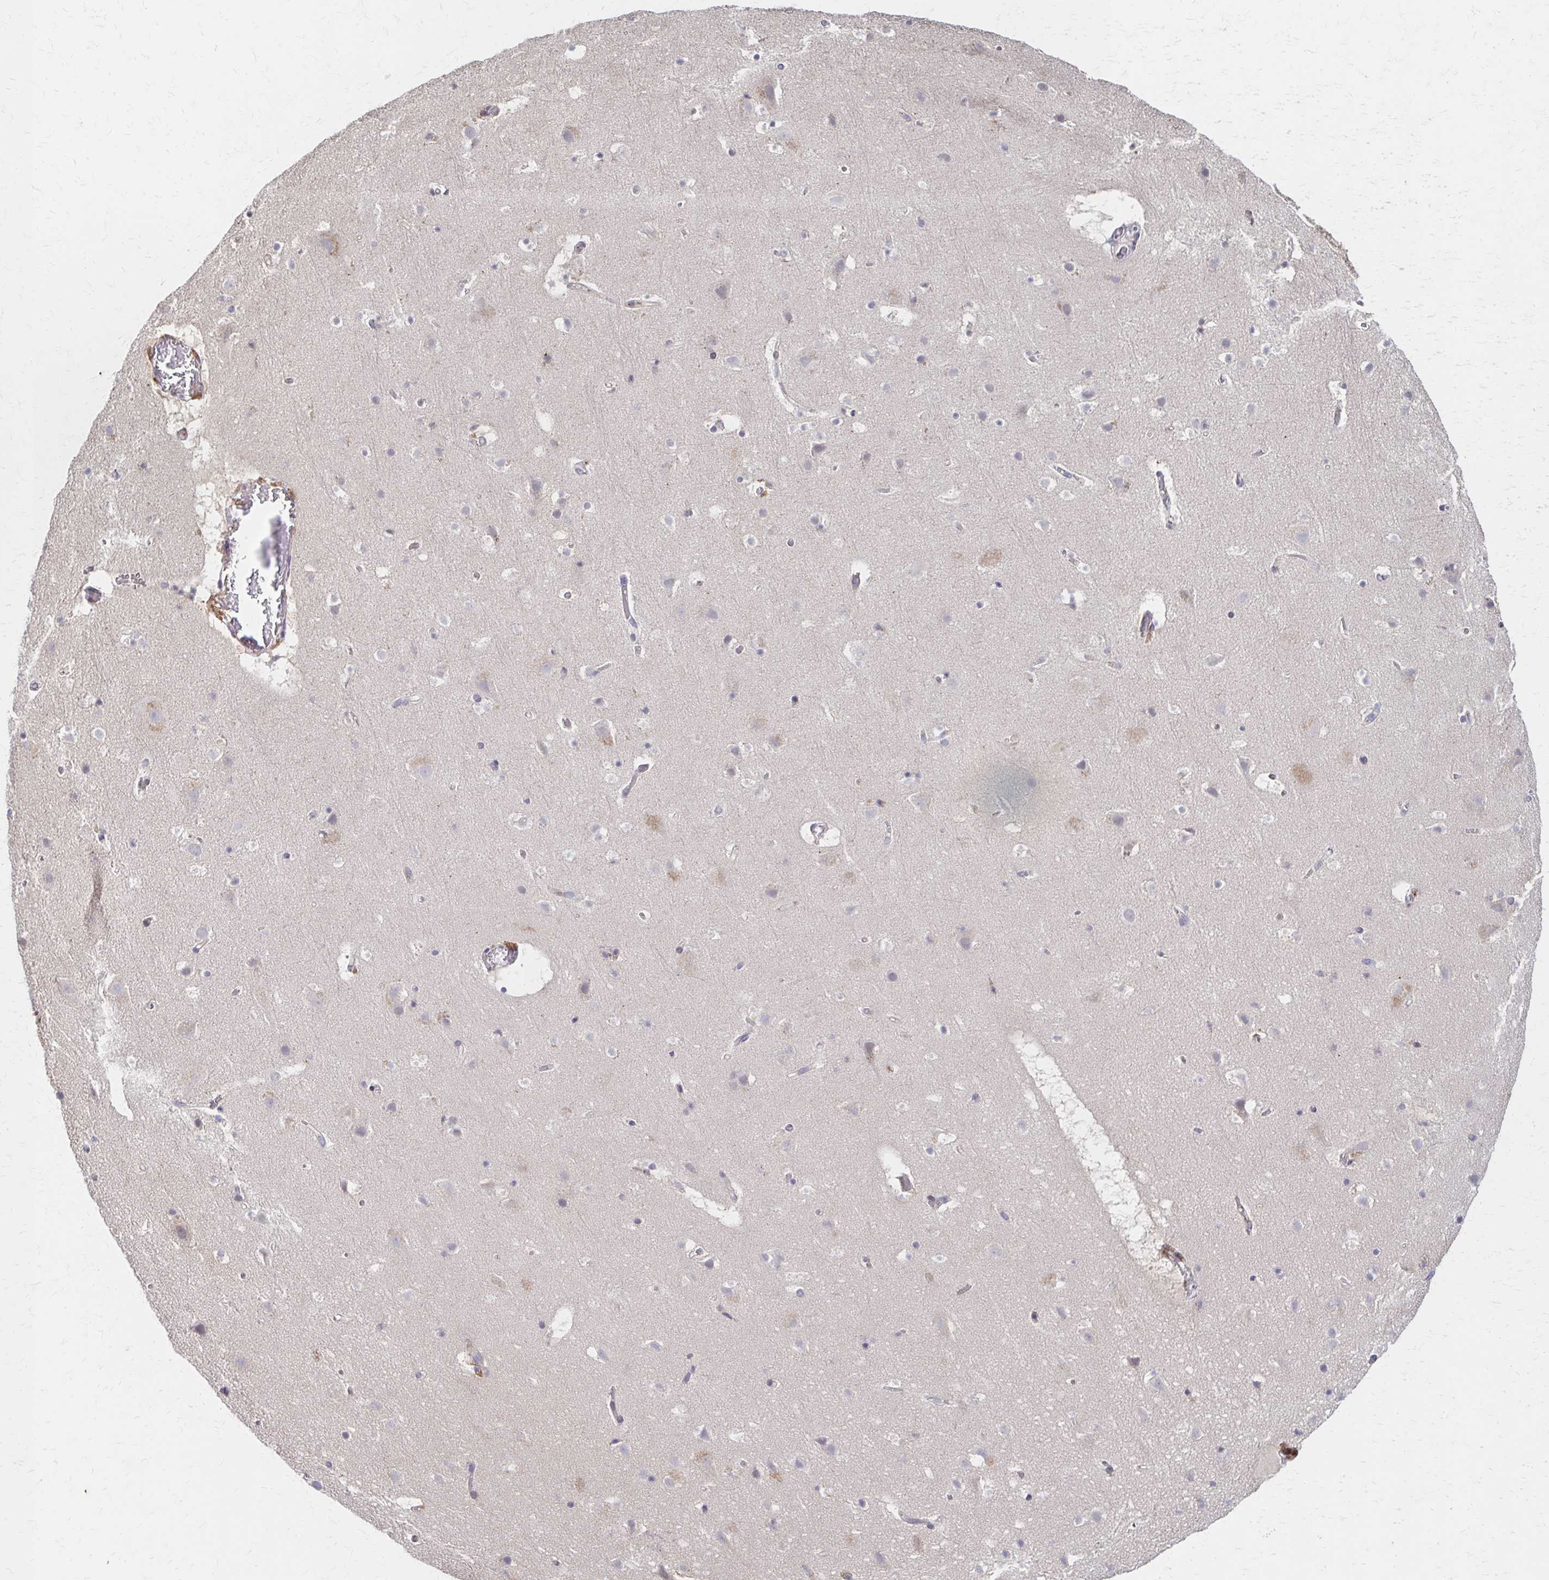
{"staining": {"intensity": "negative", "quantity": "none", "location": "none"}, "tissue": "cerebral cortex", "cell_type": "Endothelial cells", "image_type": "normal", "snomed": [{"axis": "morphology", "description": "Normal tissue, NOS"}, {"axis": "topography", "description": "Cerebral cortex"}], "caption": "An immunohistochemistry image of benign cerebral cortex is shown. There is no staining in endothelial cells of cerebral cortex.", "gene": "HMGCS2", "patient": {"sex": "female", "age": 42}}